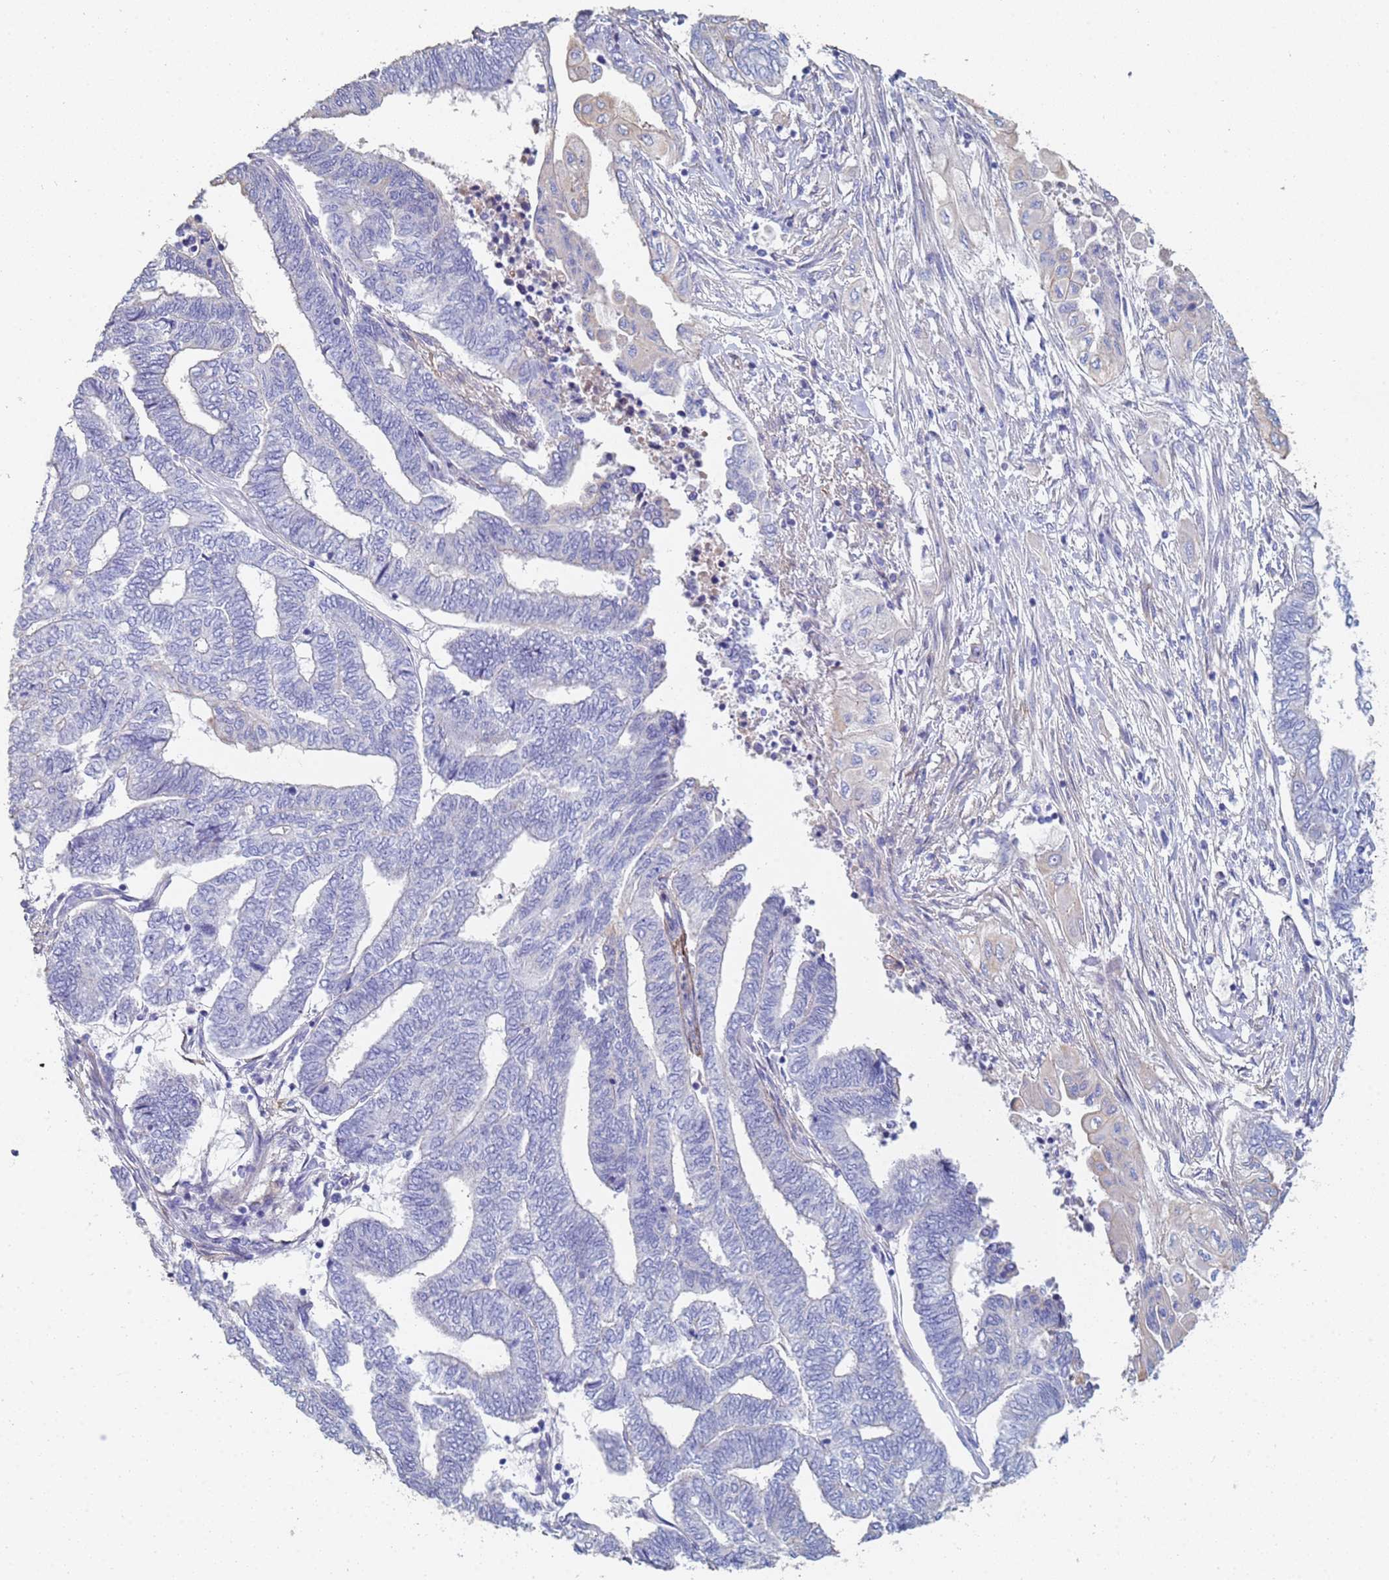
{"staining": {"intensity": "negative", "quantity": "none", "location": "none"}, "tissue": "endometrial cancer", "cell_type": "Tumor cells", "image_type": "cancer", "snomed": [{"axis": "morphology", "description": "Adenocarcinoma, NOS"}, {"axis": "topography", "description": "Uterus"}, {"axis": "topography", "description": "Endometrium"}], "caption": "The micrograph displays no significant positivity in tumor cells of adenocarcinoma (endometrial).", "gene": "ABCA8", "patient": {"sex": "female", "age": 70}}